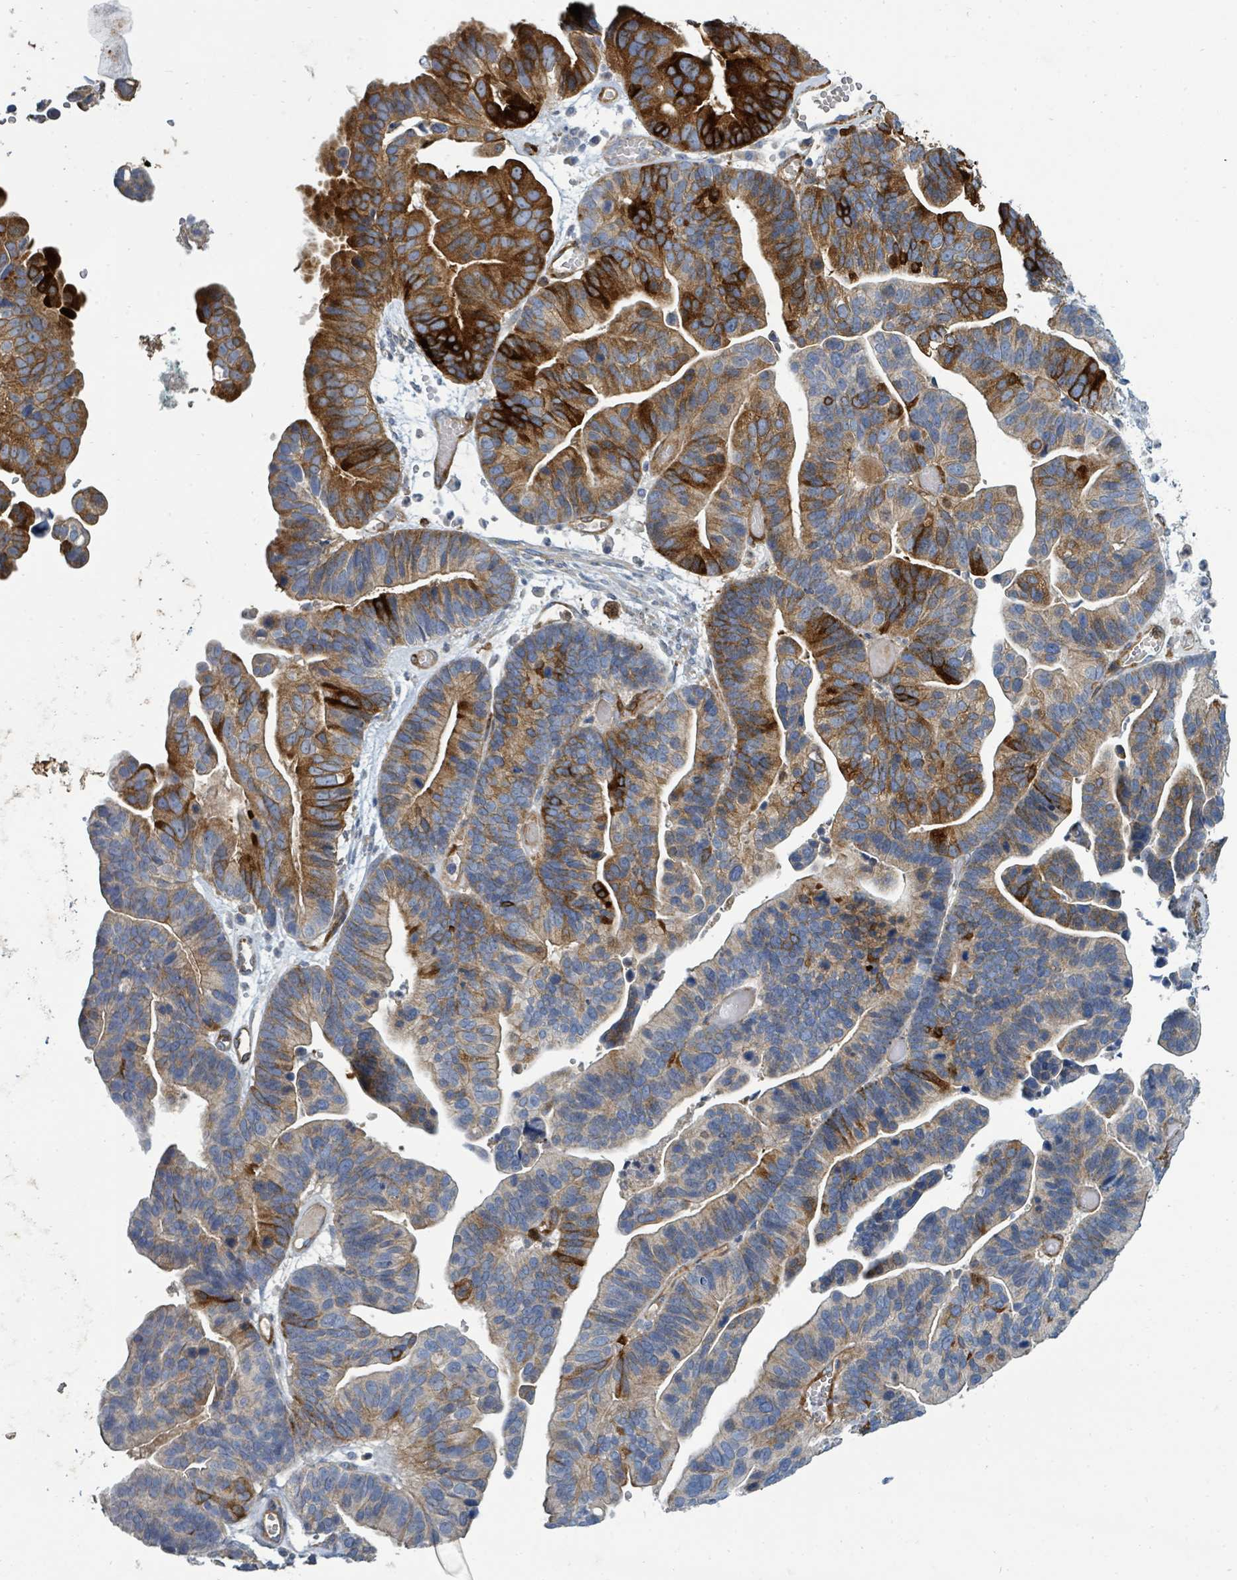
{"staining": {"intensity": "strong", "quantity": "<25%", "location": "cytoplasmic/membranous"}, "tissue": "ovarian cancer", "cell_type": "Tumor cells", "image_type": "cancer", "snomed": [{"axis": "morphology", "description": "Cystadenocarcinoma, serous, NOS"}, {"axis": "topography", "description": "Ovary"}], "caption": "Serous cystadenocarcinoma (ovarian) tissue exhibits strong cytoplasmic/membranous expression in about <25% of tumor cells, visualized by immunohistochemistry.", "gene": "IFIT1", "patient": {"sex": "female", "age": 56}}